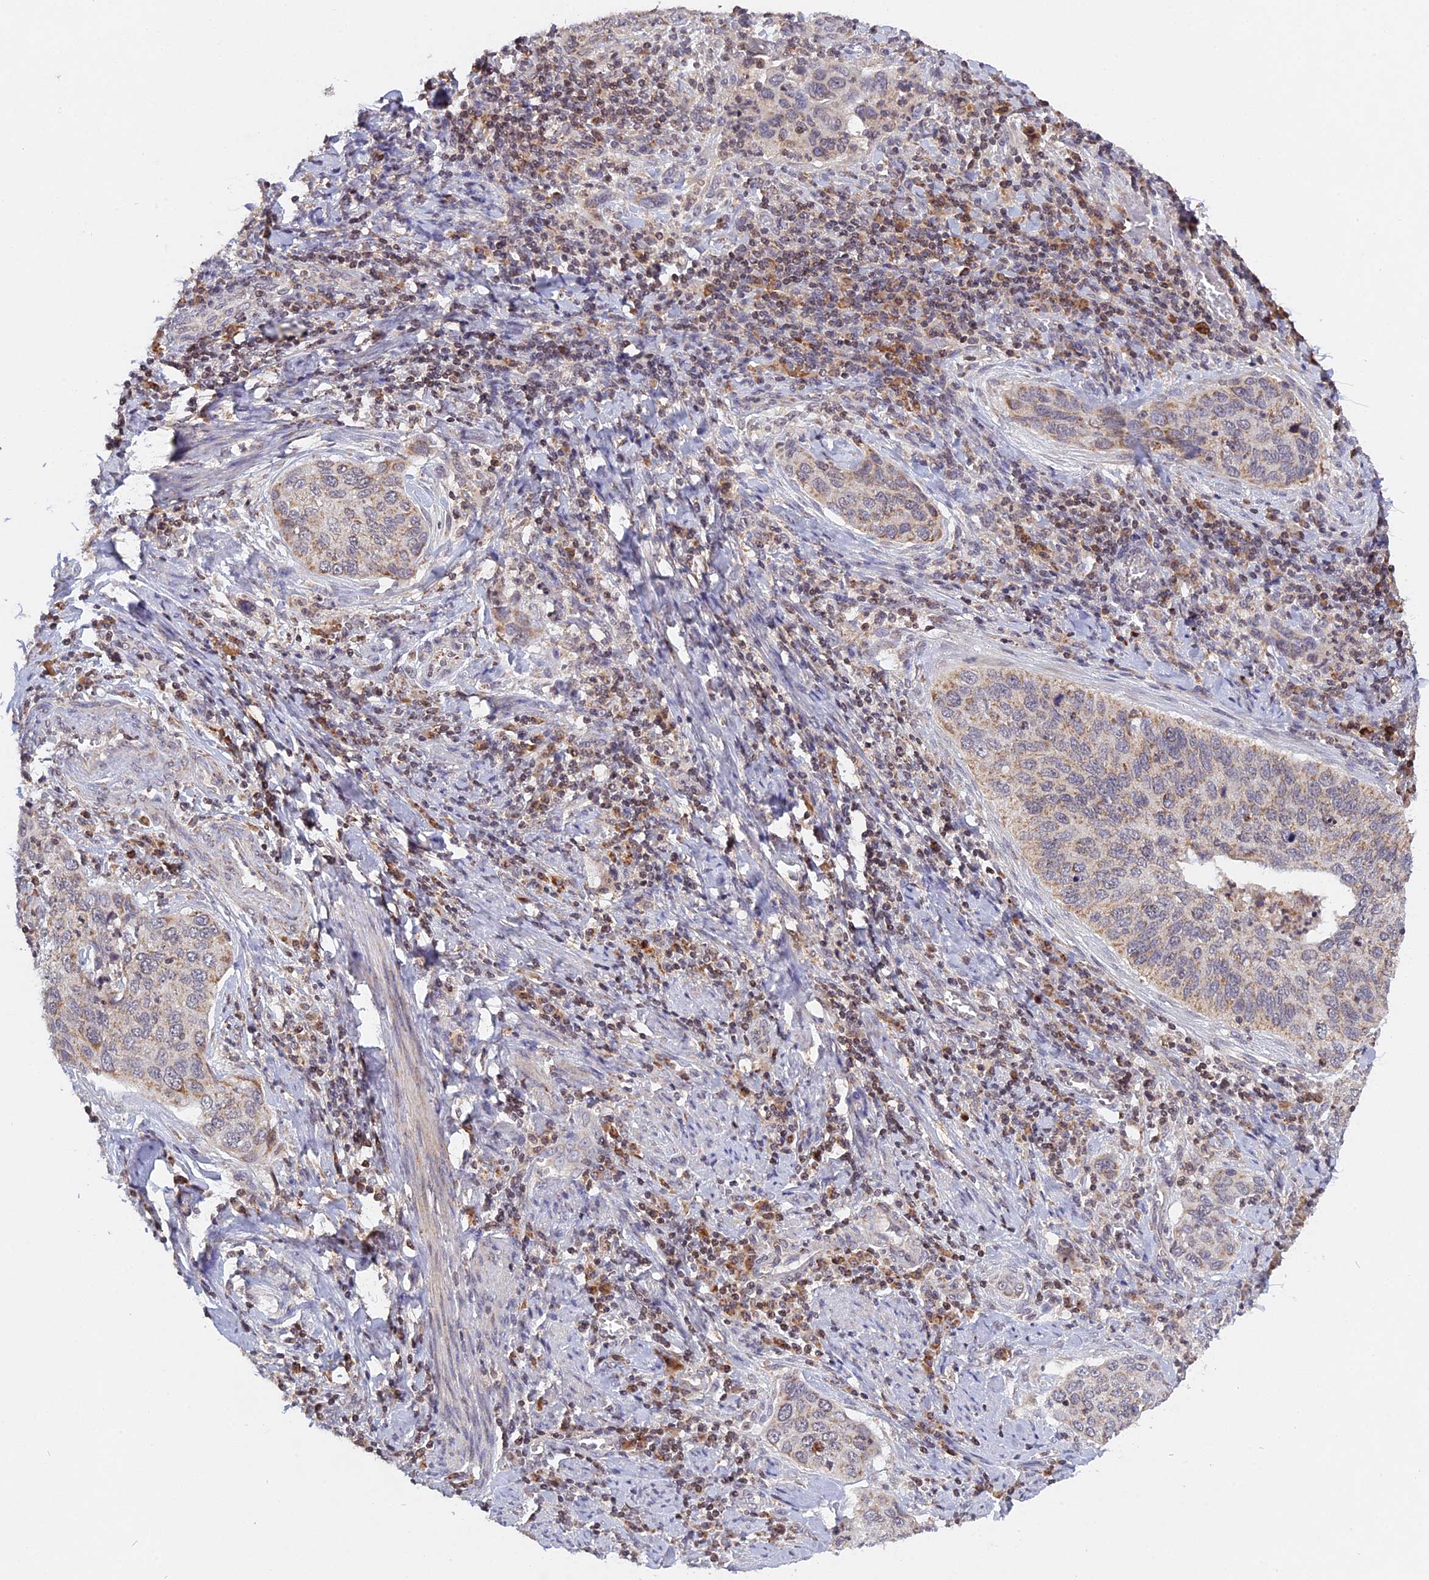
{"staining": {"intensity": "weak", "quantity": "<25%", "location": "cytoplasmic/membranous"}, "tissue": "cervical cancer", "cell_type": "Tumor cells", "image_type": "cancer", "snomed": [{"axis": "morphology", "description": "Squamous cell carcinoma, NOS"}, {"axis": "topography", "description": "Cervix"}], "caption": "DAB immunohistochemical staining of human cervical cancer shows no significant positivity in tumor cells.", "gene": "MPV17L", "patient": {"sex": "female", "age": 53}}